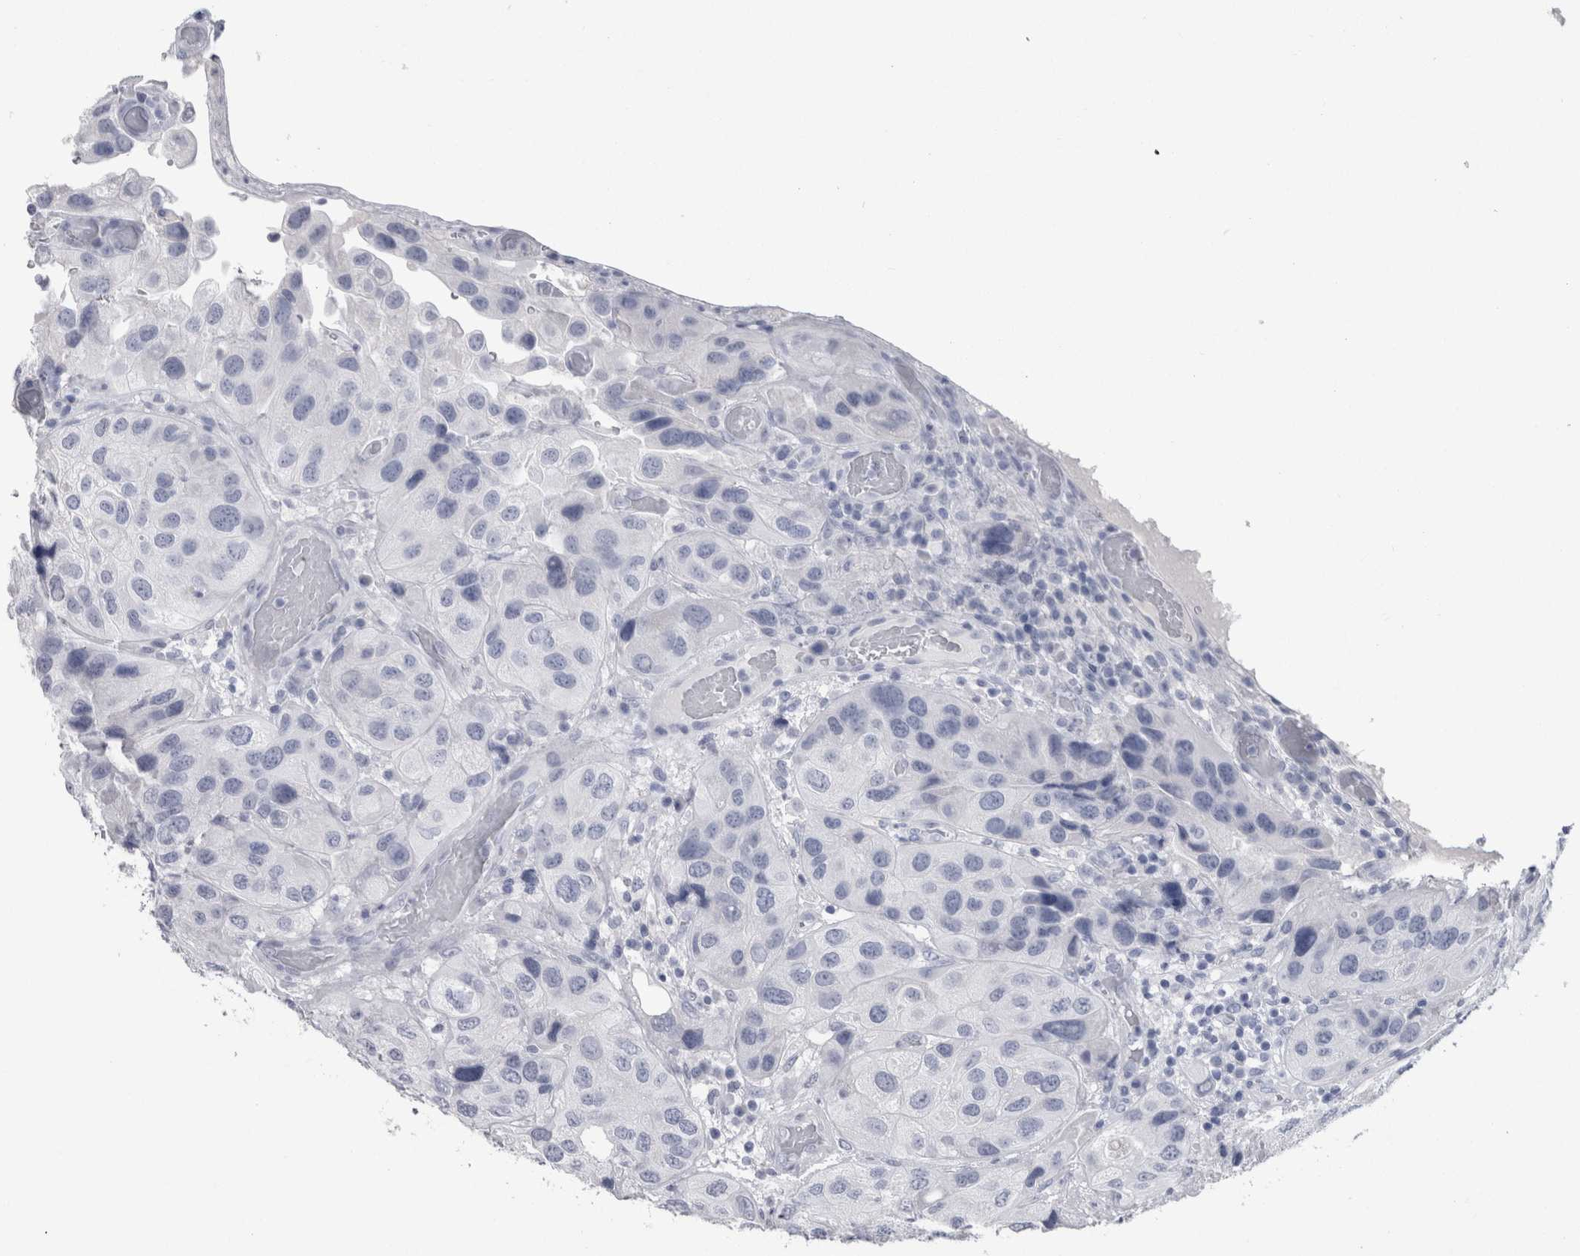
{"staining": {"intensity": "negative", "quantity": "none", "location": "none"}, "tissue": "urothelial cancer", "cell_type": "Tumor cells", "image_type": "cancer", "snomed": [{"axis": "morphology", "description": "Urothelial carcinoma, High grade"}, {"axis": "topography", "description": "Urinary bladder"}], "caption": "Immunohistochemistry (IHC) image of neoplastic tissue: urothelial cancer stained with DAB (3,3'-diaminobenzidine) demonstrates no significant protein positivity in tumor cells.", "gene": "PTH", "patient": {"sex": "female", "age": 64}}